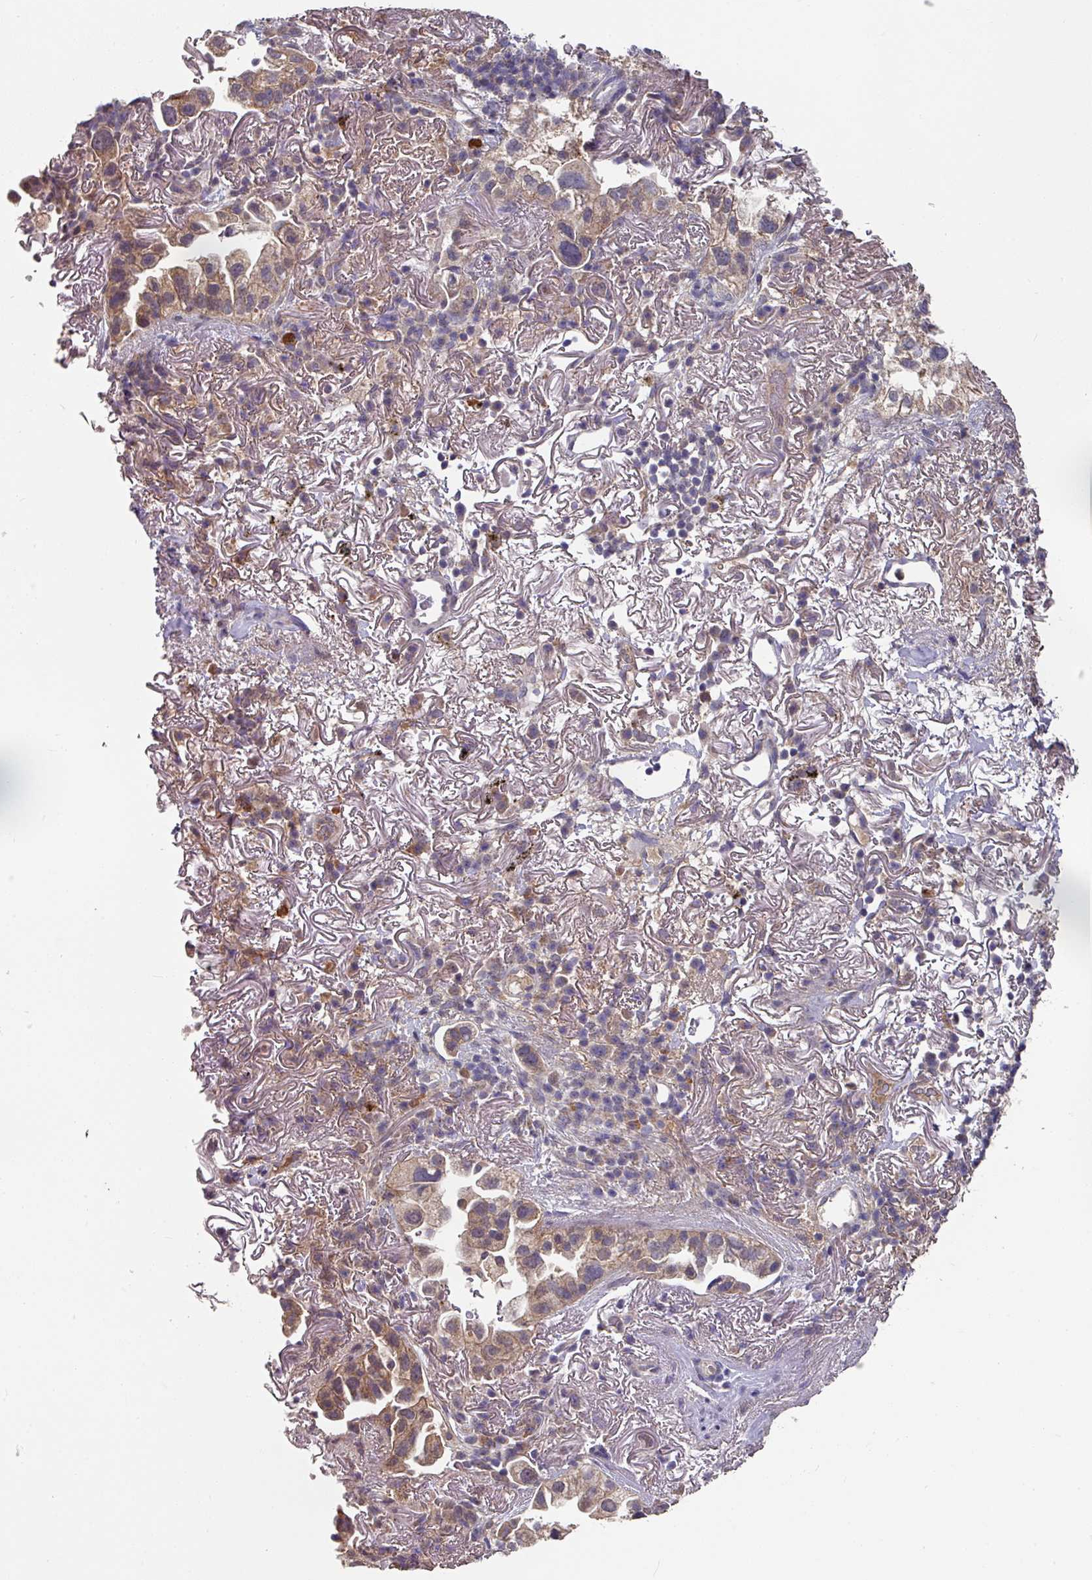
{"staining": {"intensity": "weak", "quantity": ">75%", "location": "cytoplasmic/membranous"}, "tissue": "lung cancer", "cell_type": "Tumor cells", "image_type": "cancer", "snomed": [{"axis": "morphology", "description": "Adenocarcinoma, NOS"}, {"axis": "topography", "description": "Lung"}], "caption": "Protein positivity by IHC exhibits weak cytoplasmic/membranous positivity in approximately >75% of tumor cells in lung cancer (adenocarcinoma). The protein is stained brown, and the nuclei are stained in blue (DAB (3,3'-diaminobenzidine) IHC with brightfield microscopy, high magnification).", "gene": "EXTL3", "patient": {"sex": "female", "age": 69}}